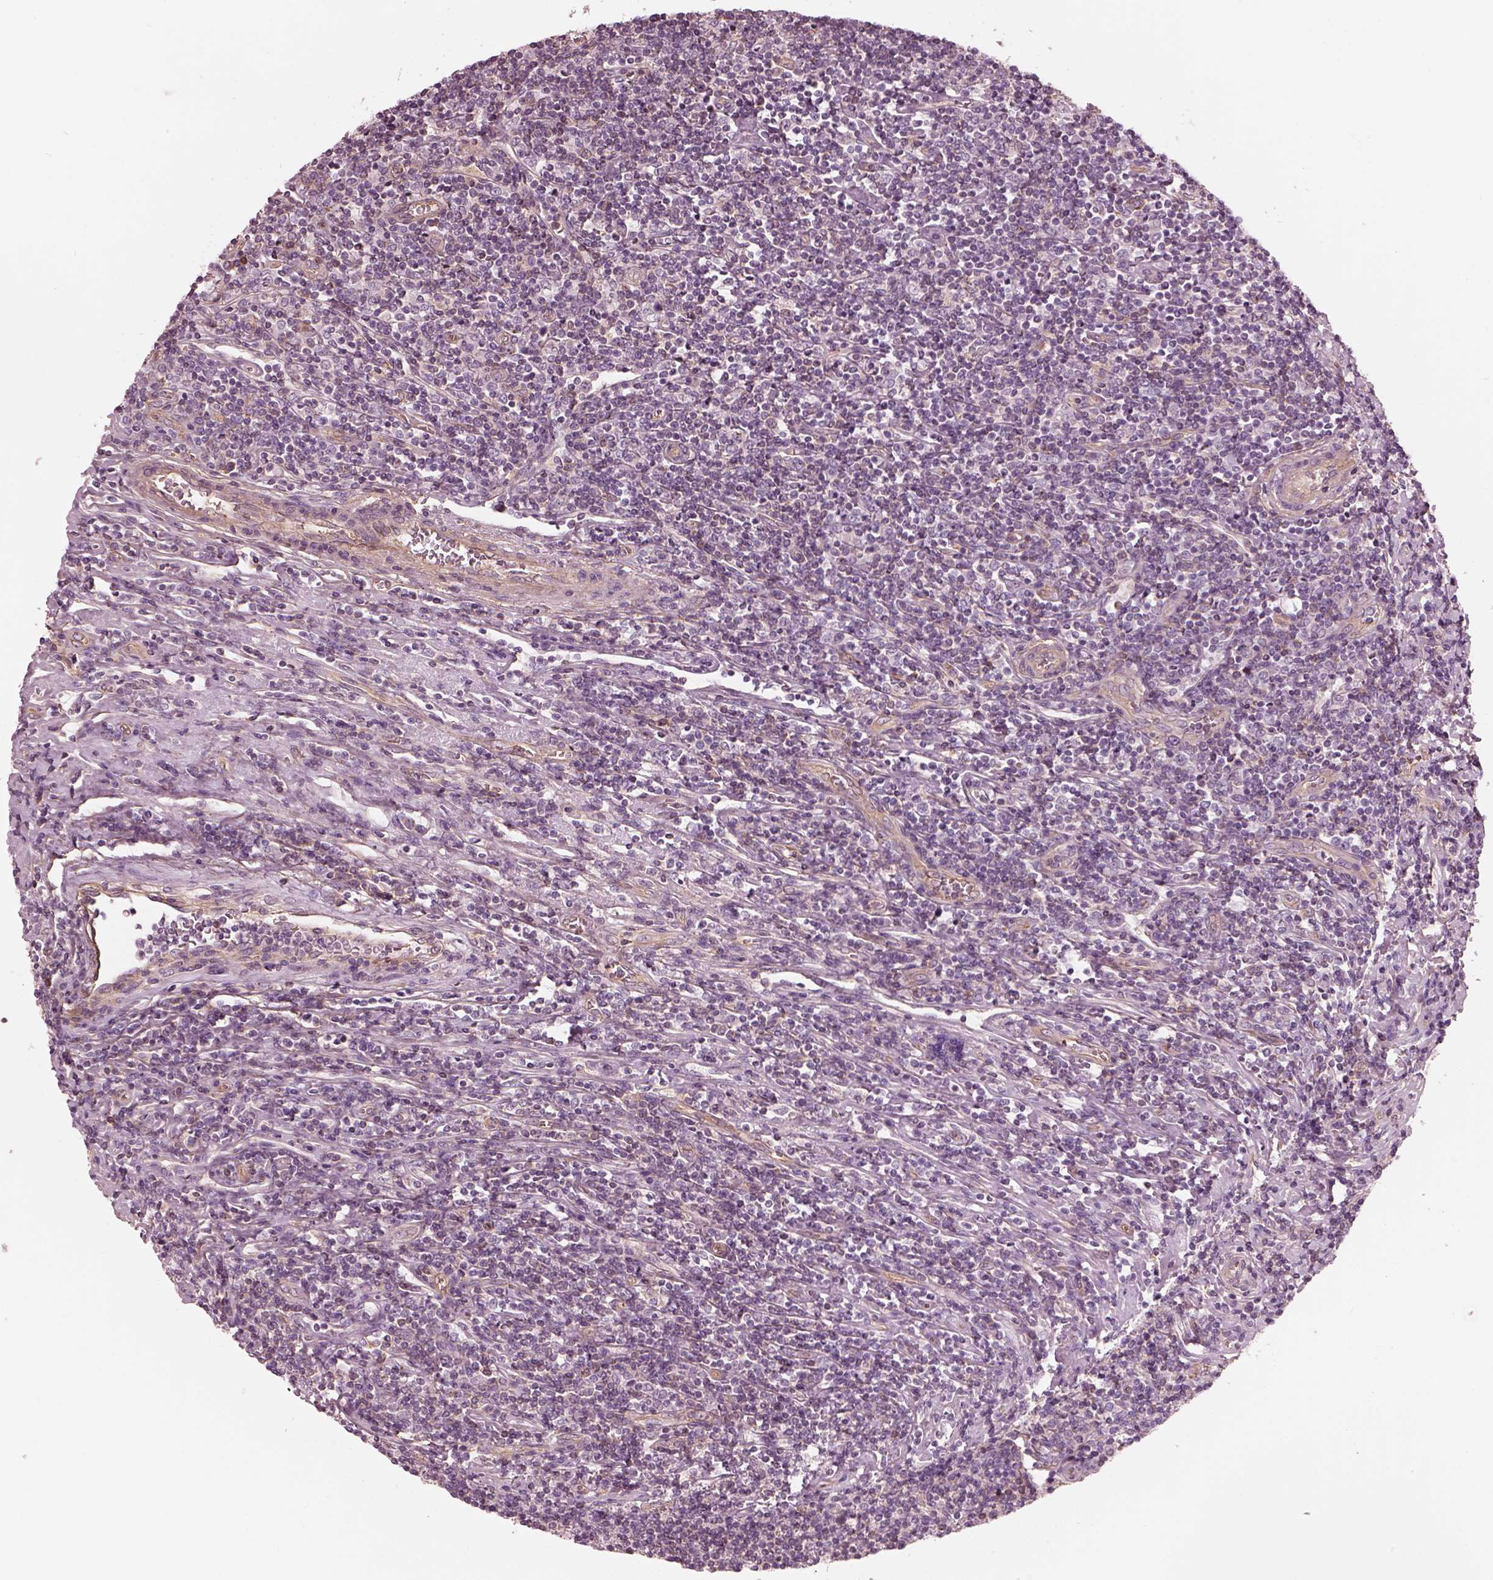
{"staining": {"intensity": "negative", "quantity": "none", "location": "none"}, "tissue": "lymphoma", "cell_type": "Tumor cells", "image_type": "cancer", "snomed": [{"axis": "morphology", "description": "Hodgkin's disease, NOS"}, {"axis": "topography", "description": "Lymph node"}], "caption": "A photomicrograph of human Hodgkin's disease is negative for staining in tumor cells.", "gene": "ELAPOR1", "patient": {"sex": "male", "age": 40}}